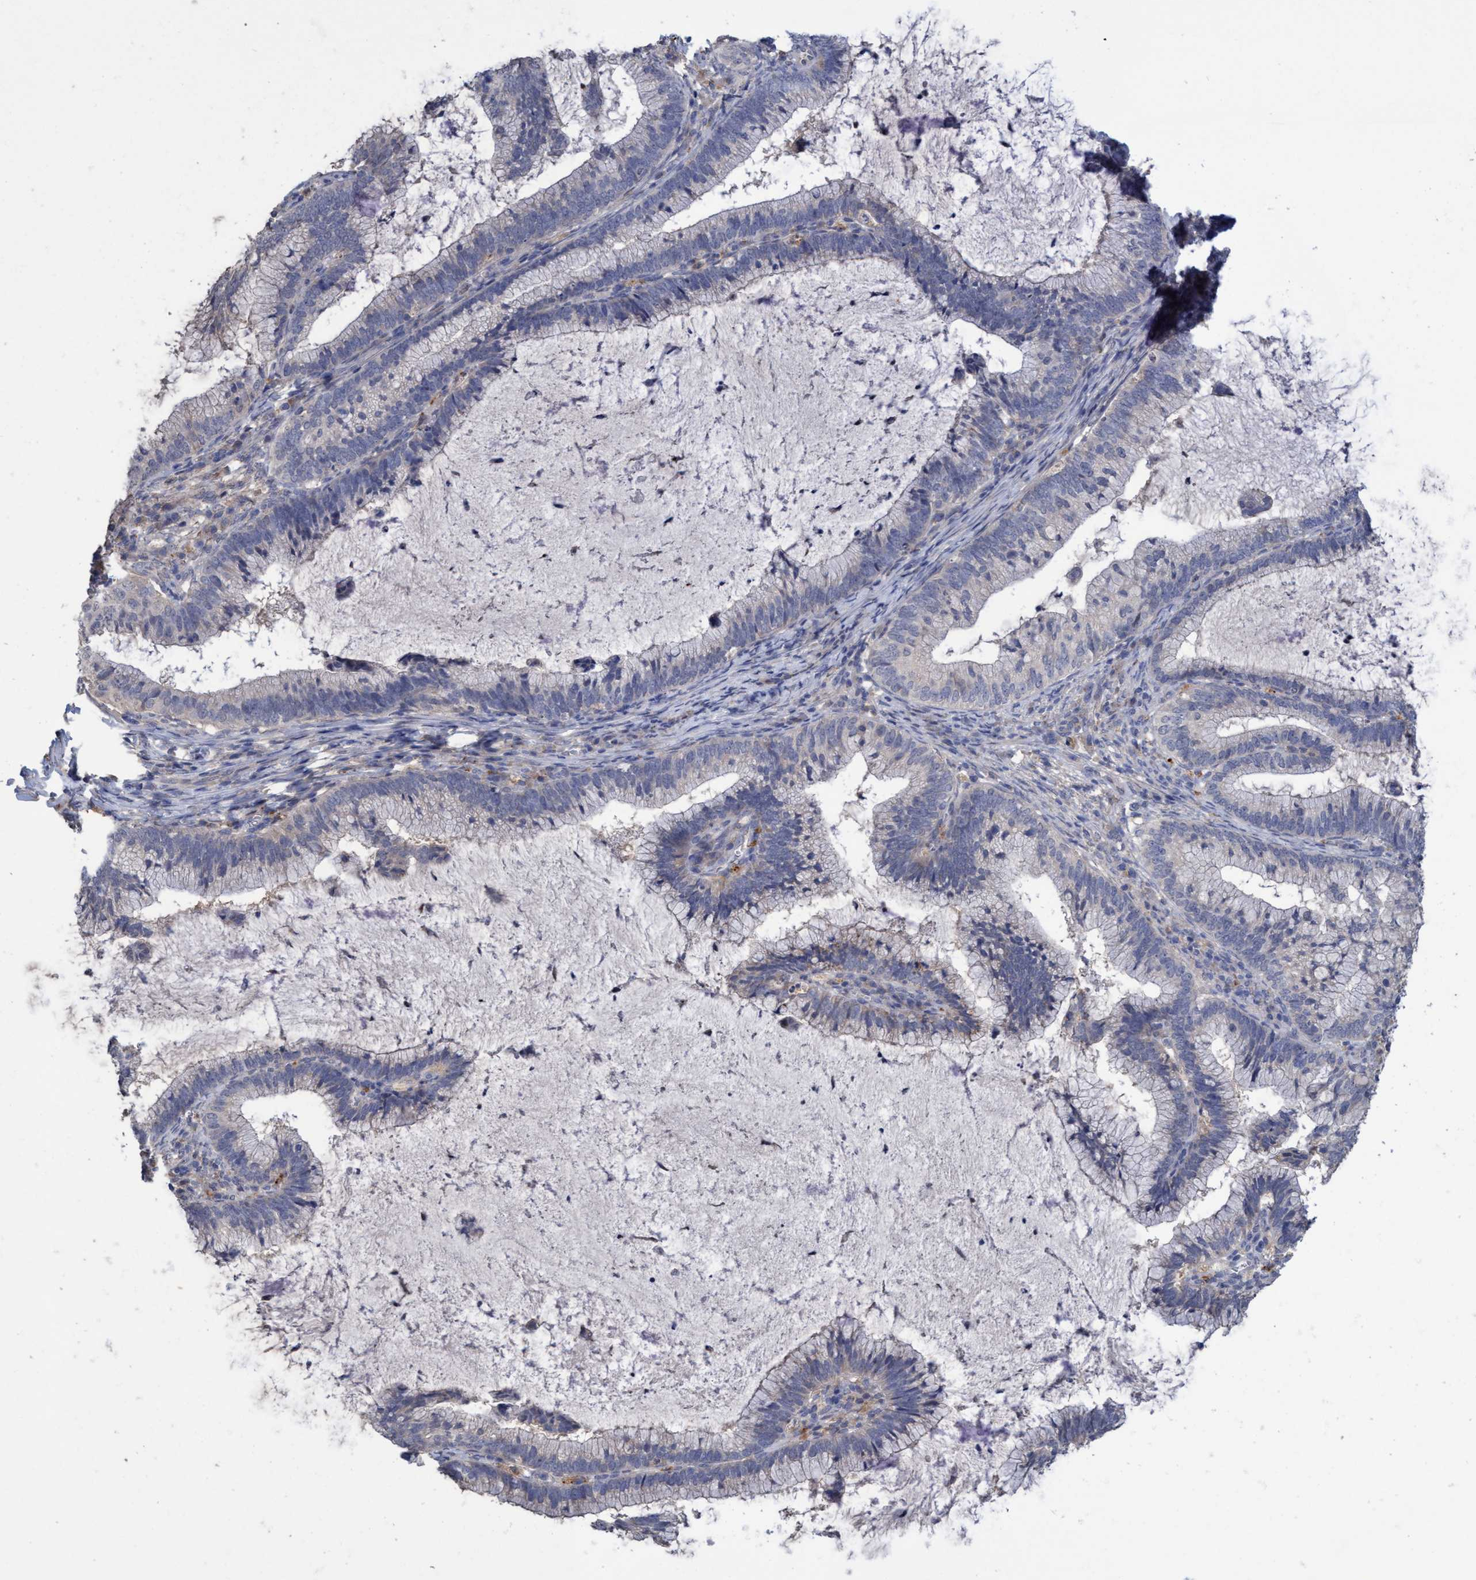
{"staining": {"intensity": "negative", "quantity": "none", "location": "none"}, "tissue": "cervical cancer", "cell_type": "Tumor cells", "image_type": "cancer", "snomed": [{"axis": "morphology", "description": "Adenocarcinoma, NOS"}, {"axis": "topography", "description": "Cervix"}], "caption": "An IHC micrograph of cervical adenocarcinoma is shown. There is no staining in tumor cells of cervical adenocarcinoma.", "gene": "SEMA4D", "patient": {"sex": "female", "age": 36}}